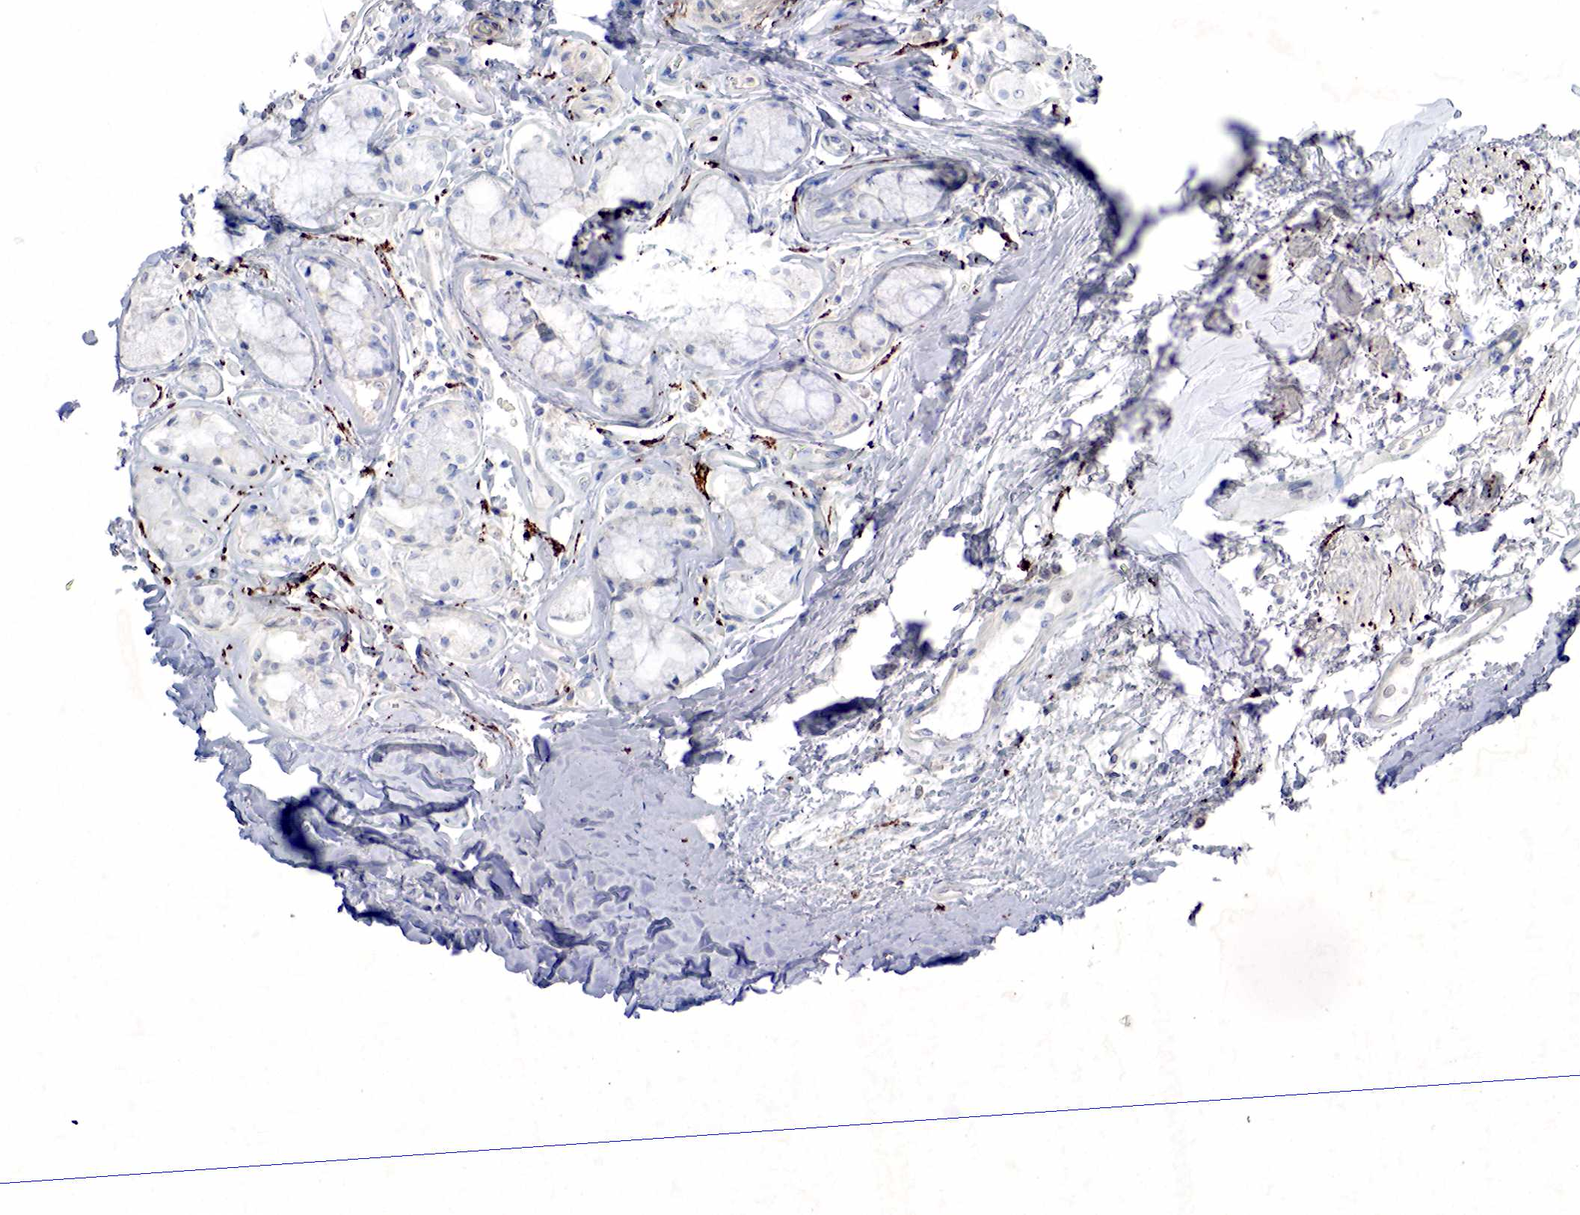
{"staining": {"intensity": "weak", "quantity": "<25%", "location": "cytoplasmic/membranous"}, "tissue": "adipose tissue", "cell_type": "Adipocytes", "image_type": "normal", "snomed": [{"axis": "morphology", "description": "Normal tissue, NOS"}, {"axis": "topography", "description": "Cartilage tissue"}, {"axis": "topography", "description": "Lung"}], "caption": "Immunohistochemistry of benign adipose tissue exhibits no staining in adipocytes.", "gene": "SYP", "patient": {"sex": "male", "age": 65}}